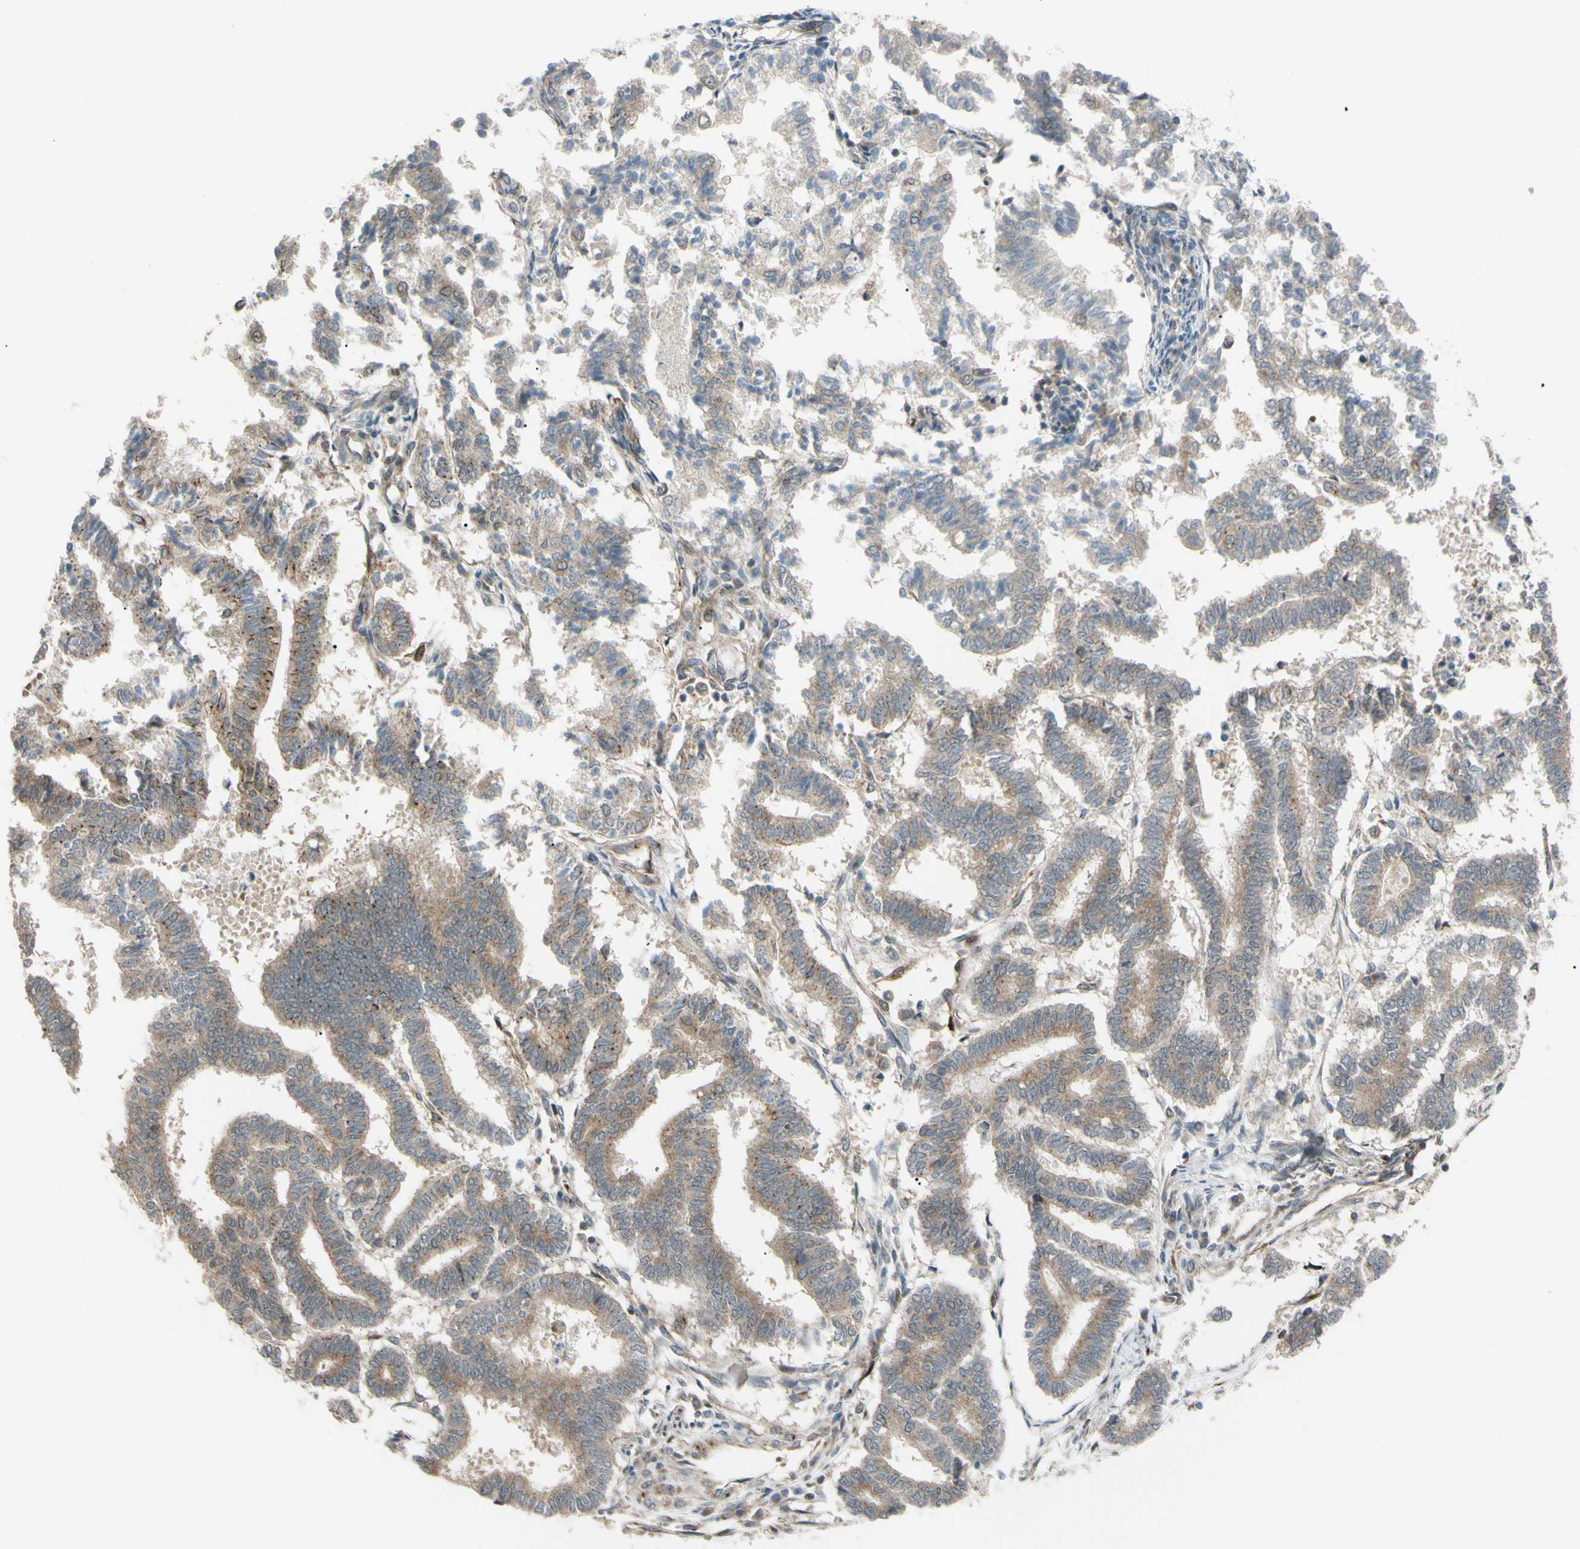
{"staining": {"intensity": "weak", "quantity": "25%-75%", "location": "cytoplasmic/membranous,nuclear"}, "tissue": "endometrial cancer", "cell_type": "Tumor cells", "image_type": "cancer", "snomed": [{"axis": "morphology", "description": "Necrosis, NOS"}, {"axis": "morphology", "description": "Adenocarcinoma, NOS"}, {"axis": "topography", "description": "Endometrium"}], "caption": "Immunohistochemistry (IHC) of human endometrial cancer (adenocarcinoma) demonstrates low levels of weak cytoplasmic/membranous and nuclear staining in approximately 25%-75% of tumor cells.", "gene": "FLII", "patient": {"sex": "female", "age": 79}}